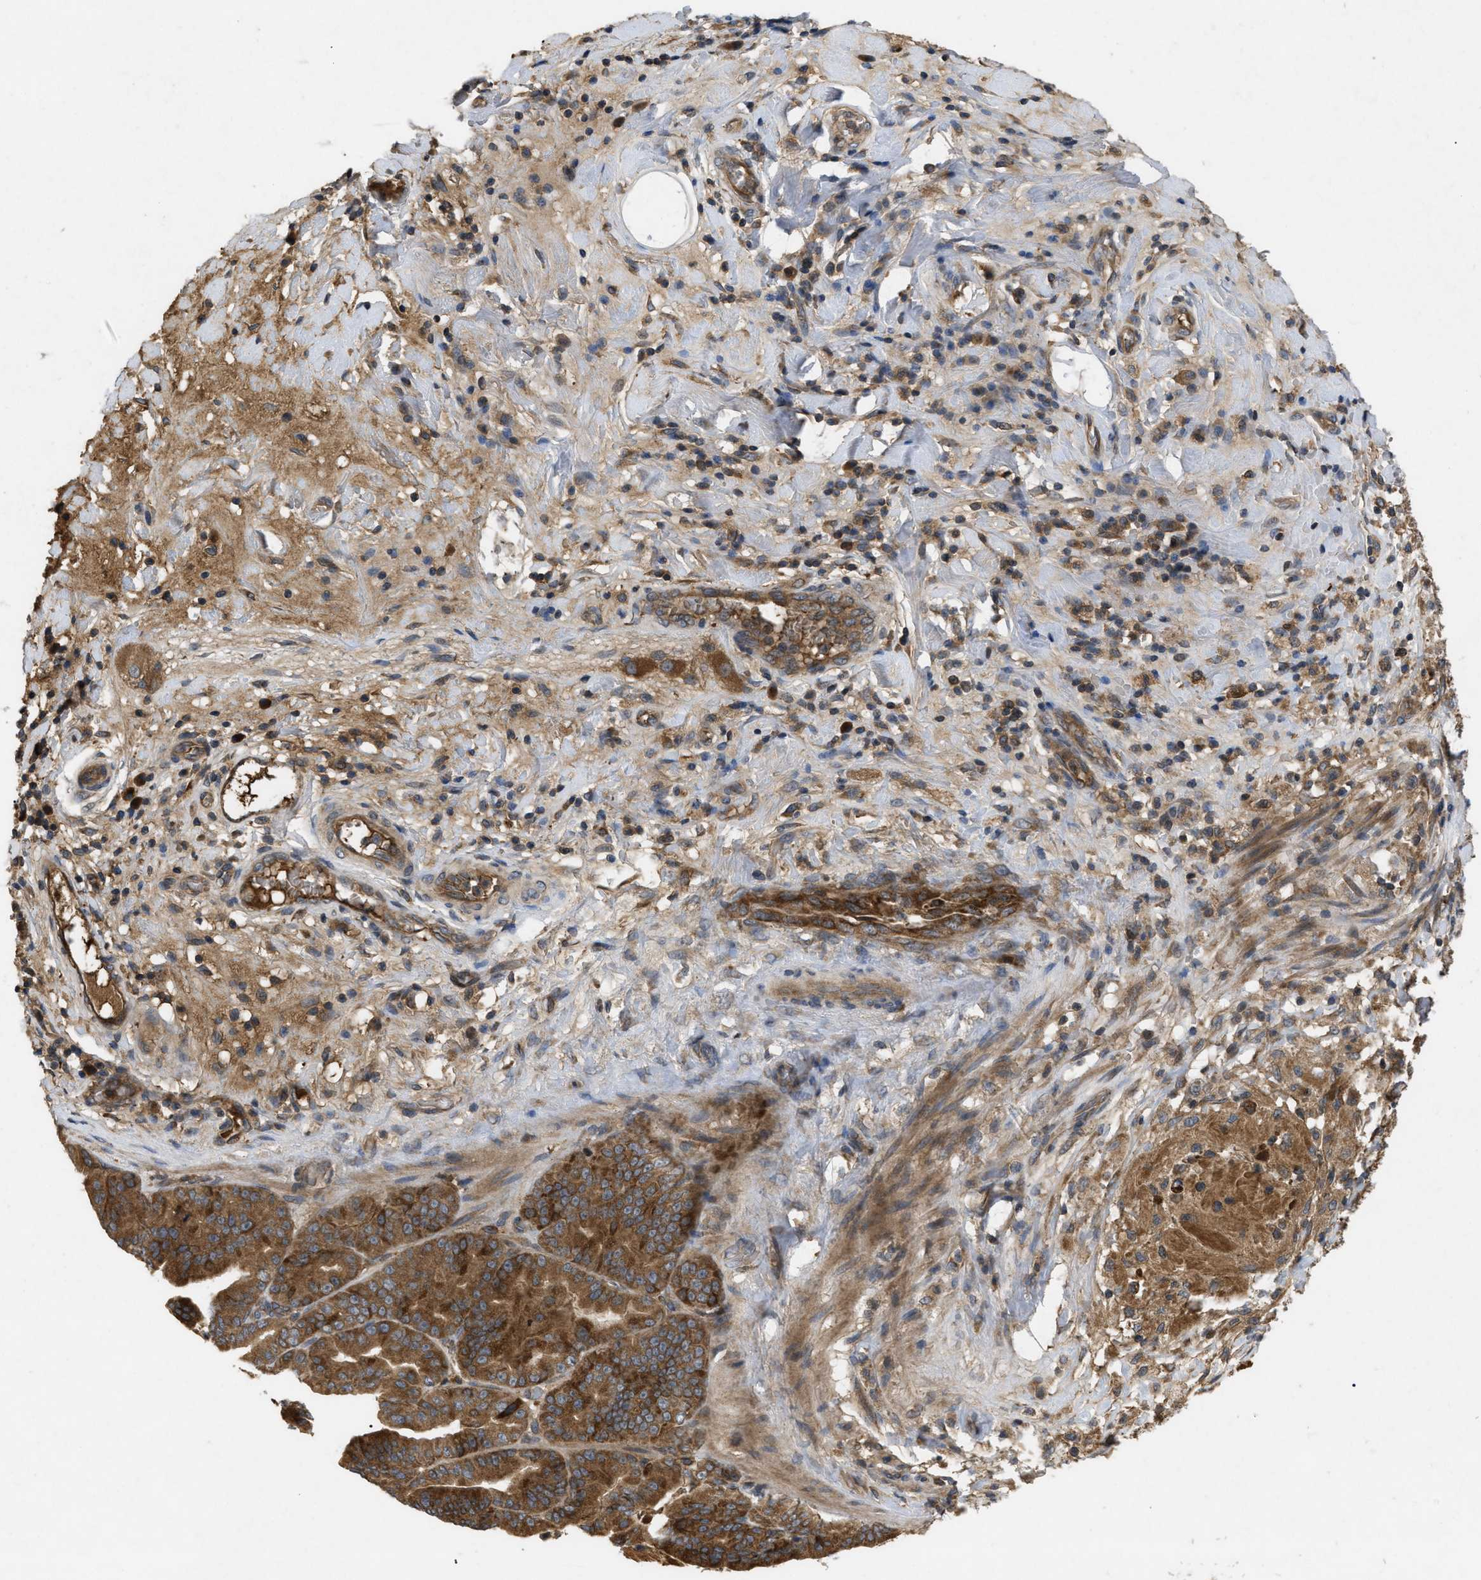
{"staining": {"intensity": "moderate", "quantity": ">75%", "location": "cytoplasmic/membranous"}, "tissue": "pancreatic cancer", "cell_type": "Tumor cells", "image_type": "cancer", "snomed": [{"axis": "morphology", "description": "Adenocarcinoma, NOS"}, {"axis": "topography", "description": "Pancreas"}], "caption": "Immunohistochemical staining of human pancreatic cancer displays medium levels of moderate cytoplasmic/membranous expression in about >75% of tumor cells.", "gene": "RAB2A", "patient": {"sex": "male", "age": 63}}